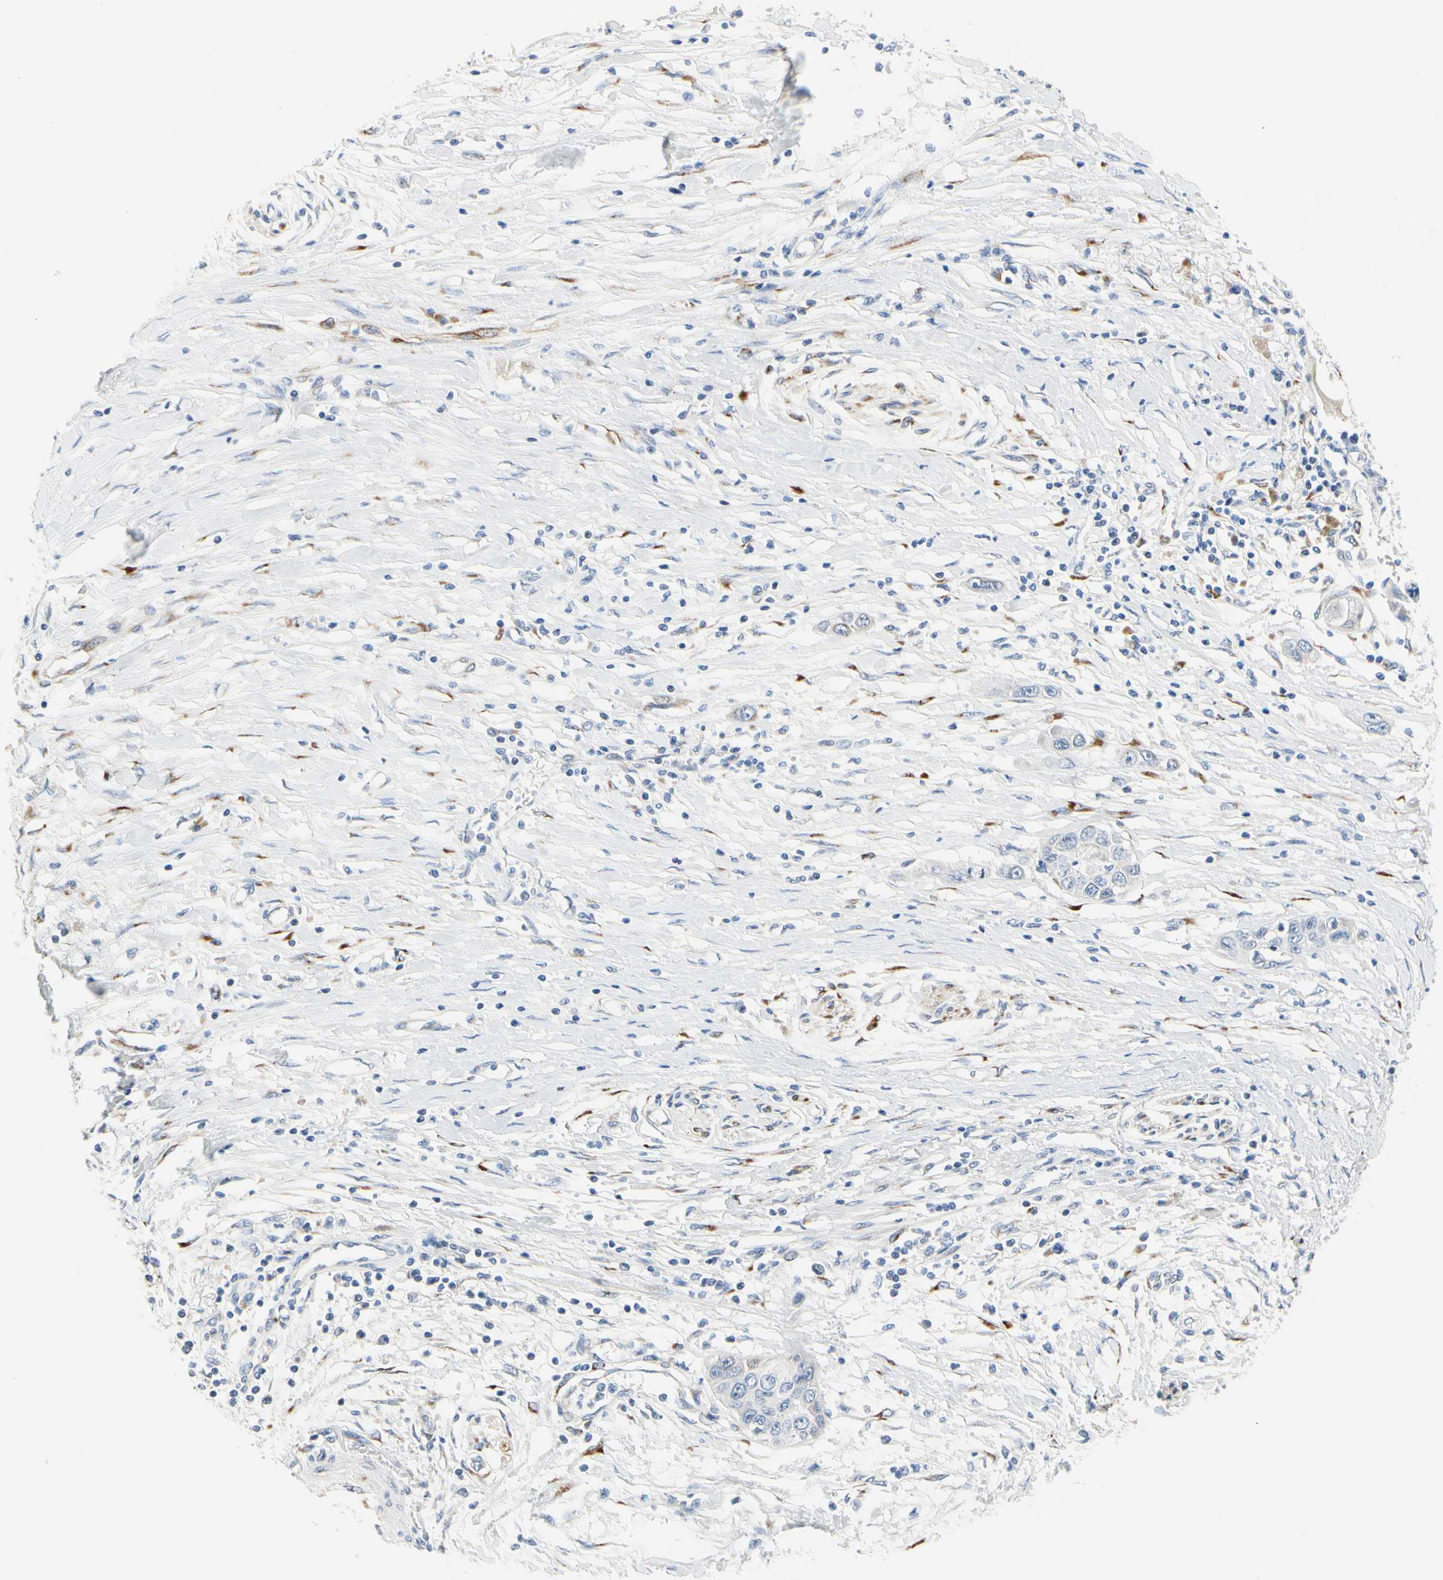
{"staining": {"intensity": "negative", "quantity": "none", "location": "none"}, "tissue": "pancreatic cancer", "cell_type": "Tumor cells", "image_type": "cancer", "snomed": [{"axis": "morphology", "description": "Adenocarcinoma, NOS"}, {"axis": "topography", "description": "Pancreas"}], "caption": "There is no significant staining in tumor cells of adenocarcinoma (pancreatic).", "gene": "ZNF236", "patient": {"sex": "female", "age": 70}}